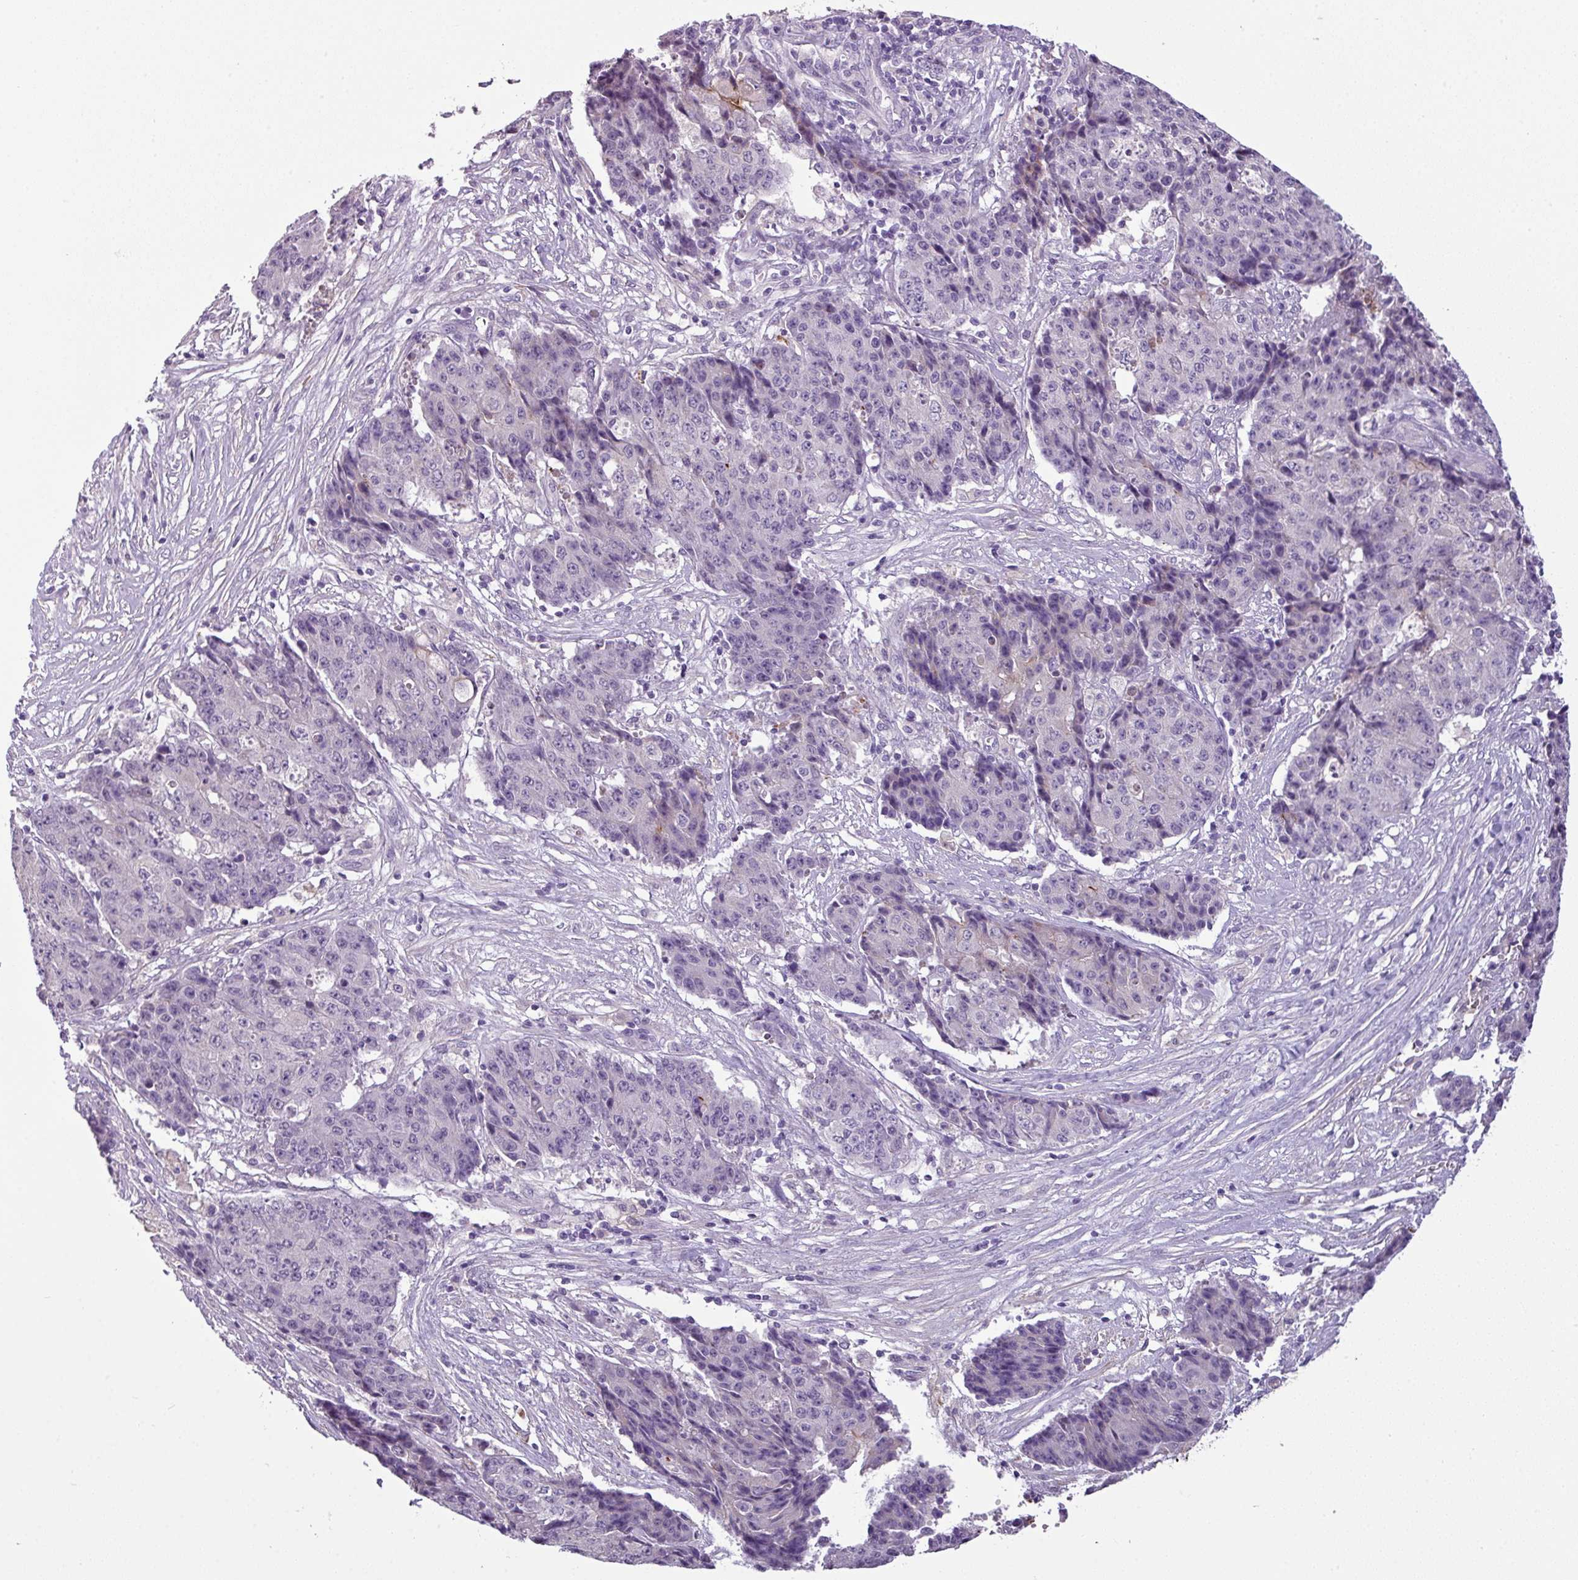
{"staining": {"intensity": "negative", "quantity": "none", "location": "none"}, "tissue": "ovarian cancer", "cell_type": "Tumor cells", "image_type": "cancer", "snomed": [{"axis": "morphology", "description": "Carcinoma, endometroid"}, {"axis": "topography", "description": "Ovary"}], "caption": "Immunohistochemistry (IHC) of ovarian cancer (endometroid carcinoma) exhibits no staining in tumor cells.", "gene": "TMEM178B", "patient": {"sex": "female", "age": 42}}